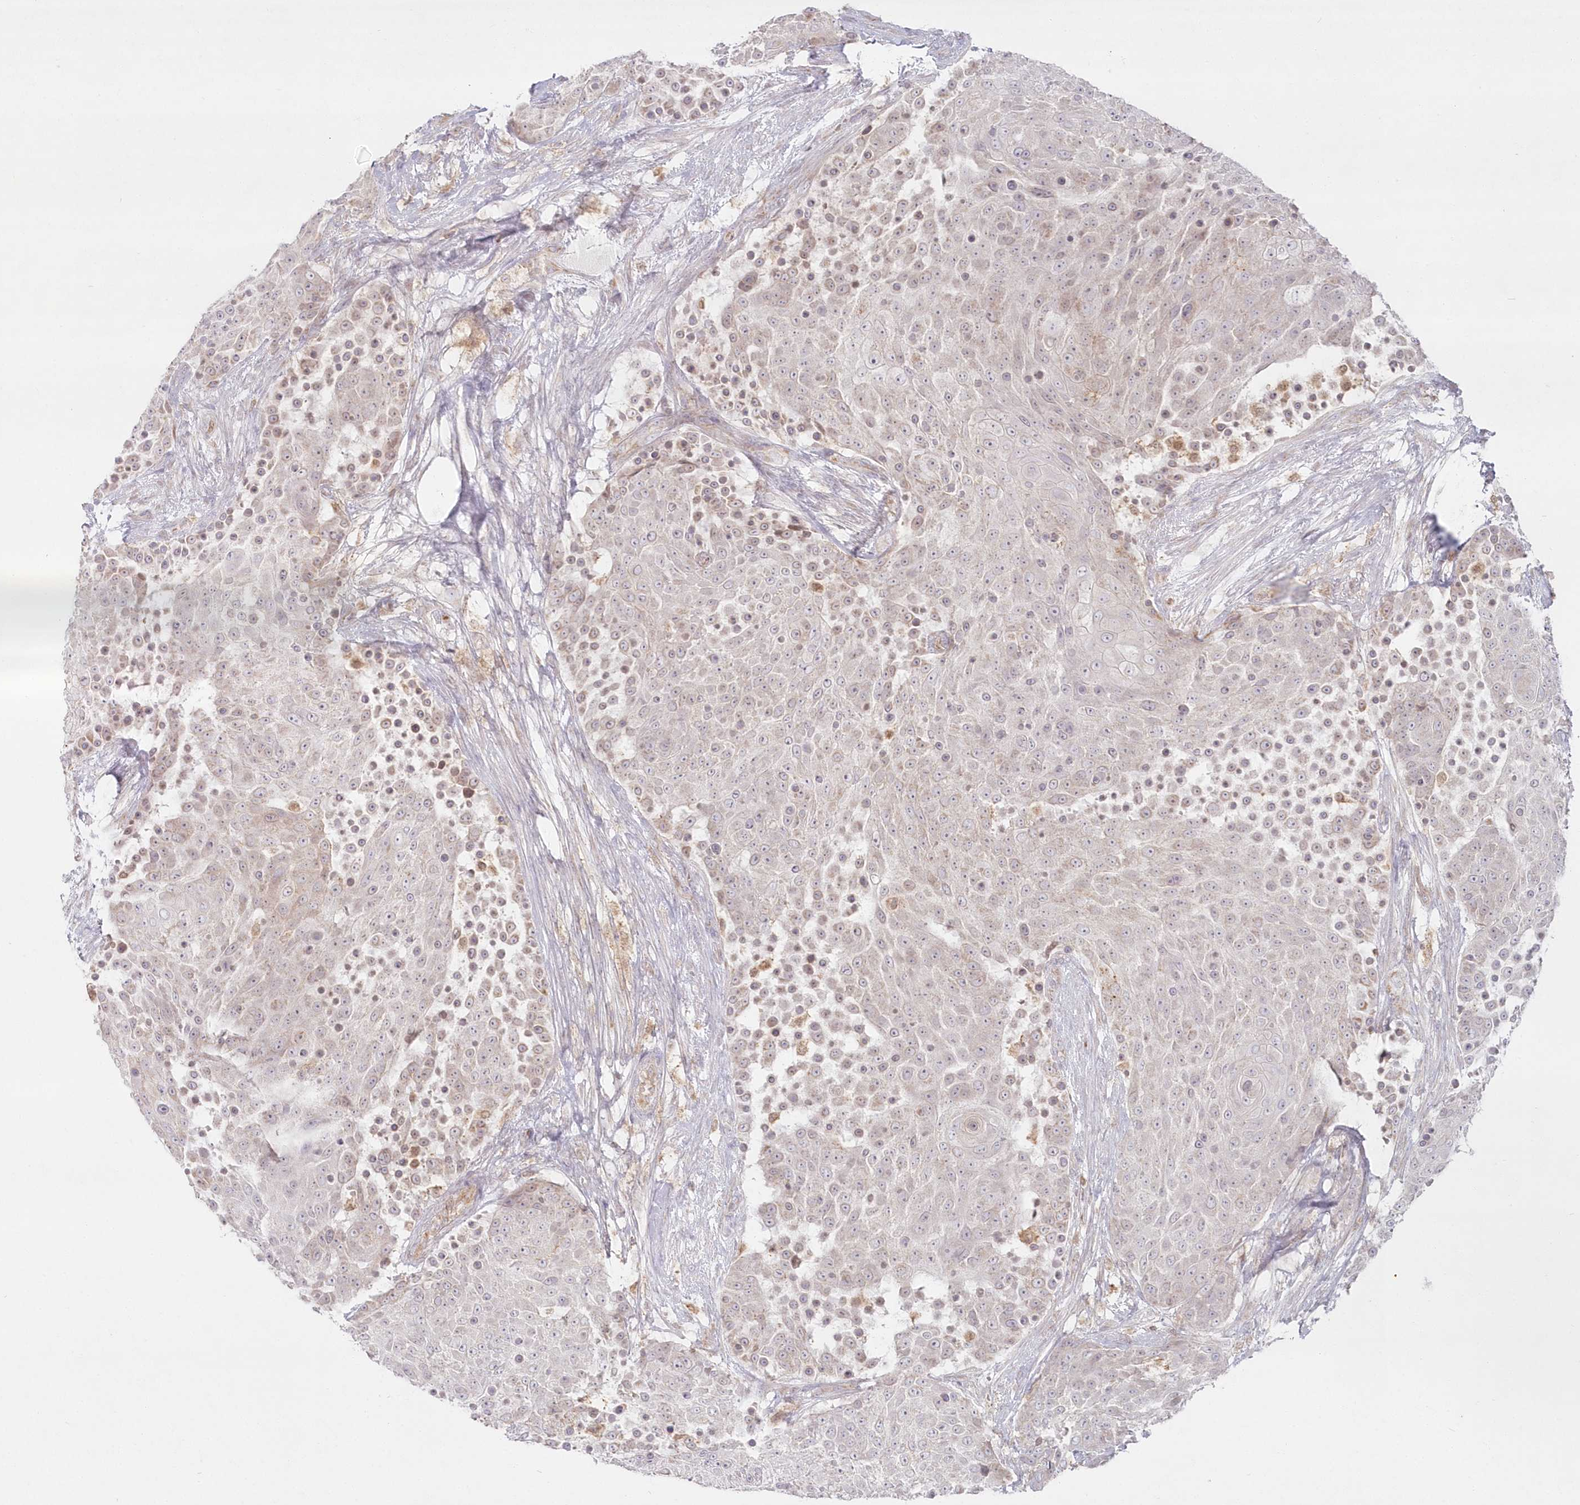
{"staining": {"intensity": "weak", "quantity": "<25%", "location": "cytoplasmic/membranous"}, "tissue": "urothelial cancer", "cell_type": "Tumor cells", "image_type": "cancer", "snomed": [{"axis": "morphology", "description": "Urothelial carcinoma, High grade"}, {"axis": "topography", "description": "Urinary bladder"}], "caption": "Tumor cells are negative for protein expression in human urothelial carcinoma (high-grade).", "gene": "ARSB", "patient": {"sex": "female", "age": 63}}